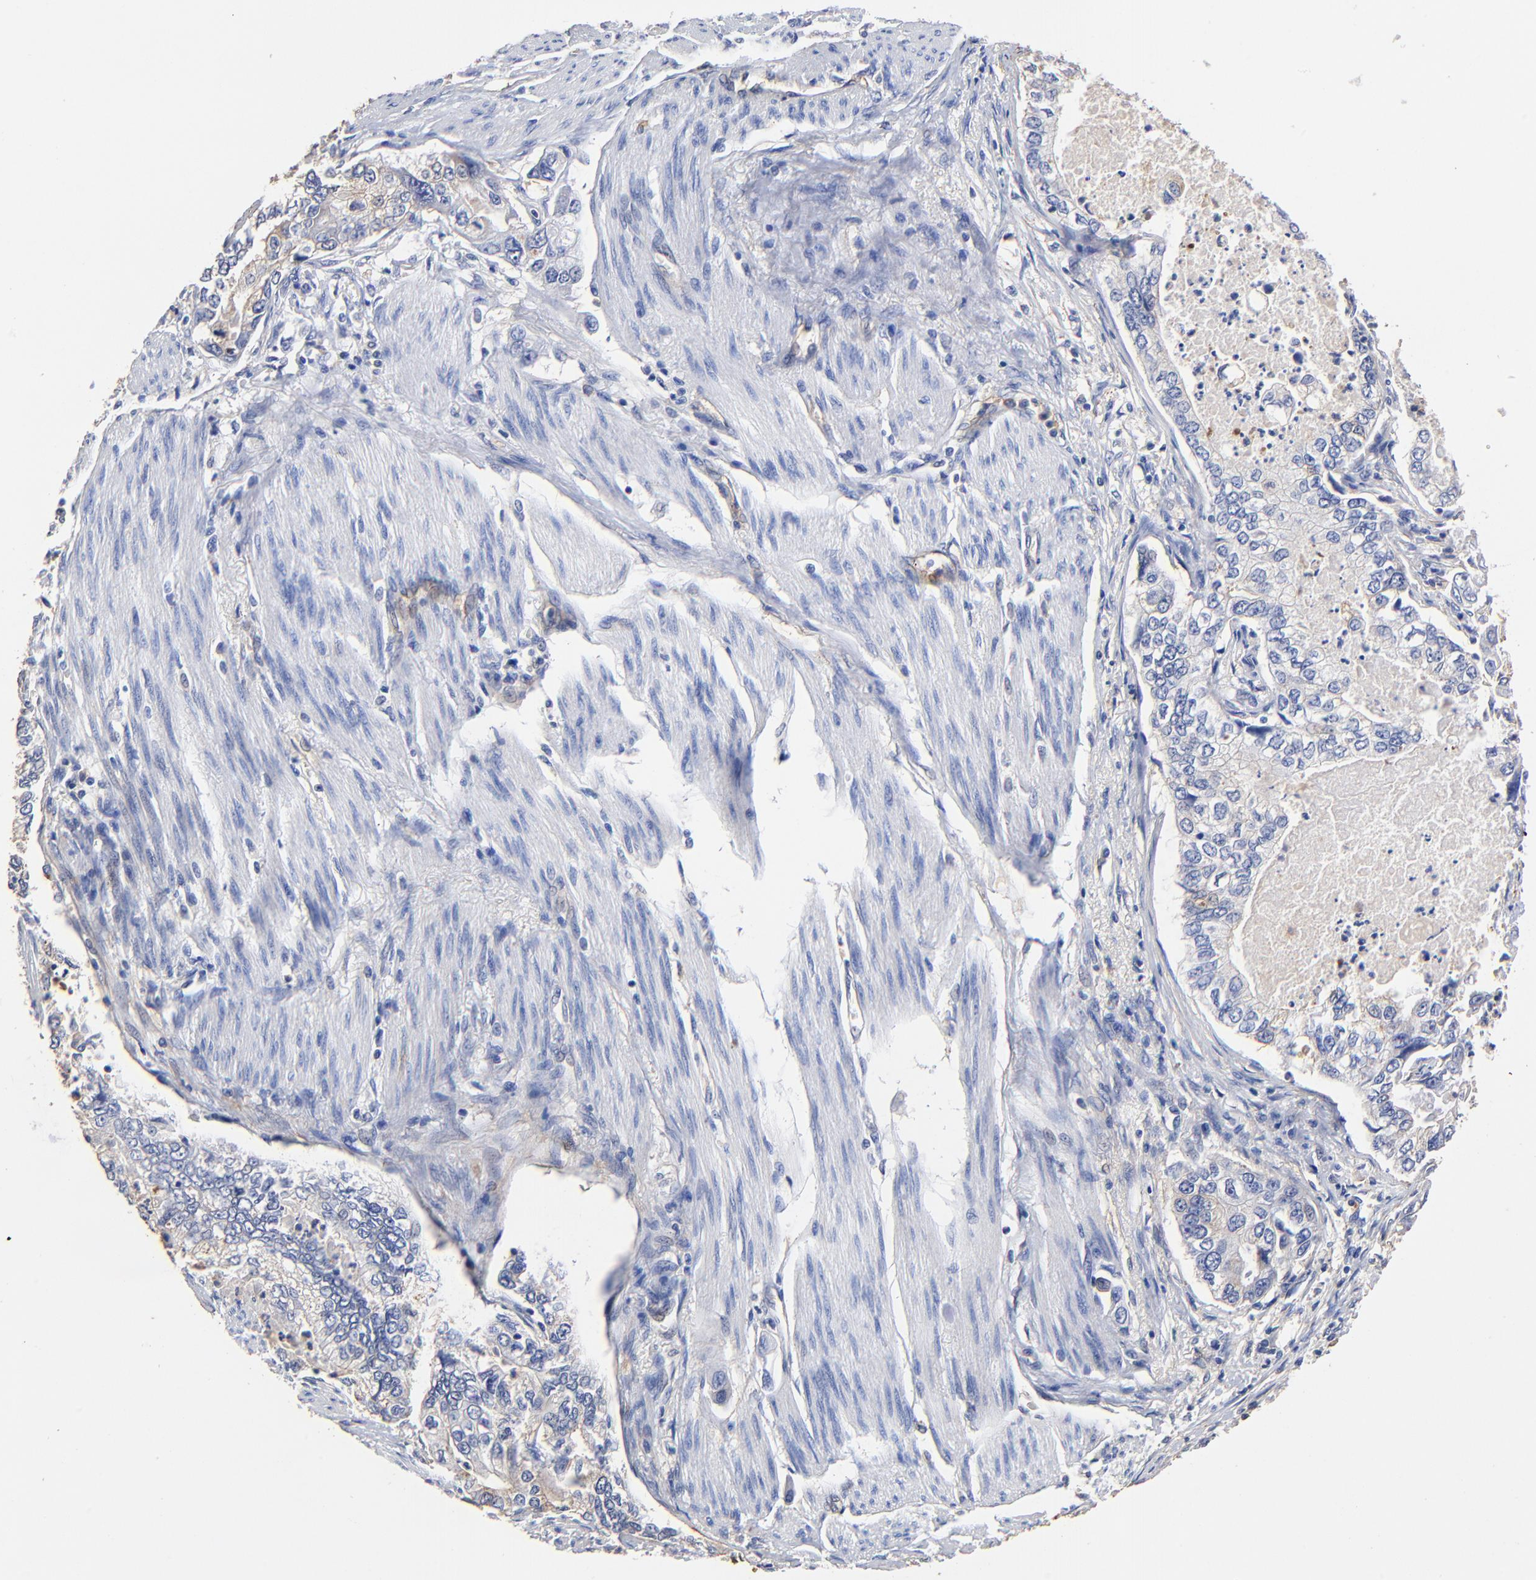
{"staining": {"intensity": "negative", "quantity": "none", "location": "none"}, "tissue": "stomach cancer", "cell_type": "Tumor cells", "image_type": "cancer", "snomed": [{"axis": "morphology", "description": "Adenocarcinoma, NOS"}, {"axis": "topography", "description": "Pancreas"}, {"axis": "topography", "description": "Stomach, upper"}], "caption": "Immunohistochemistry (IHC) micrograph of human stomach cancer stained for a protein (brown), which reveals no positivity in tumor cells.", "gene": "TAGLN2", "patient": {"sex": "male", "age": 77}}